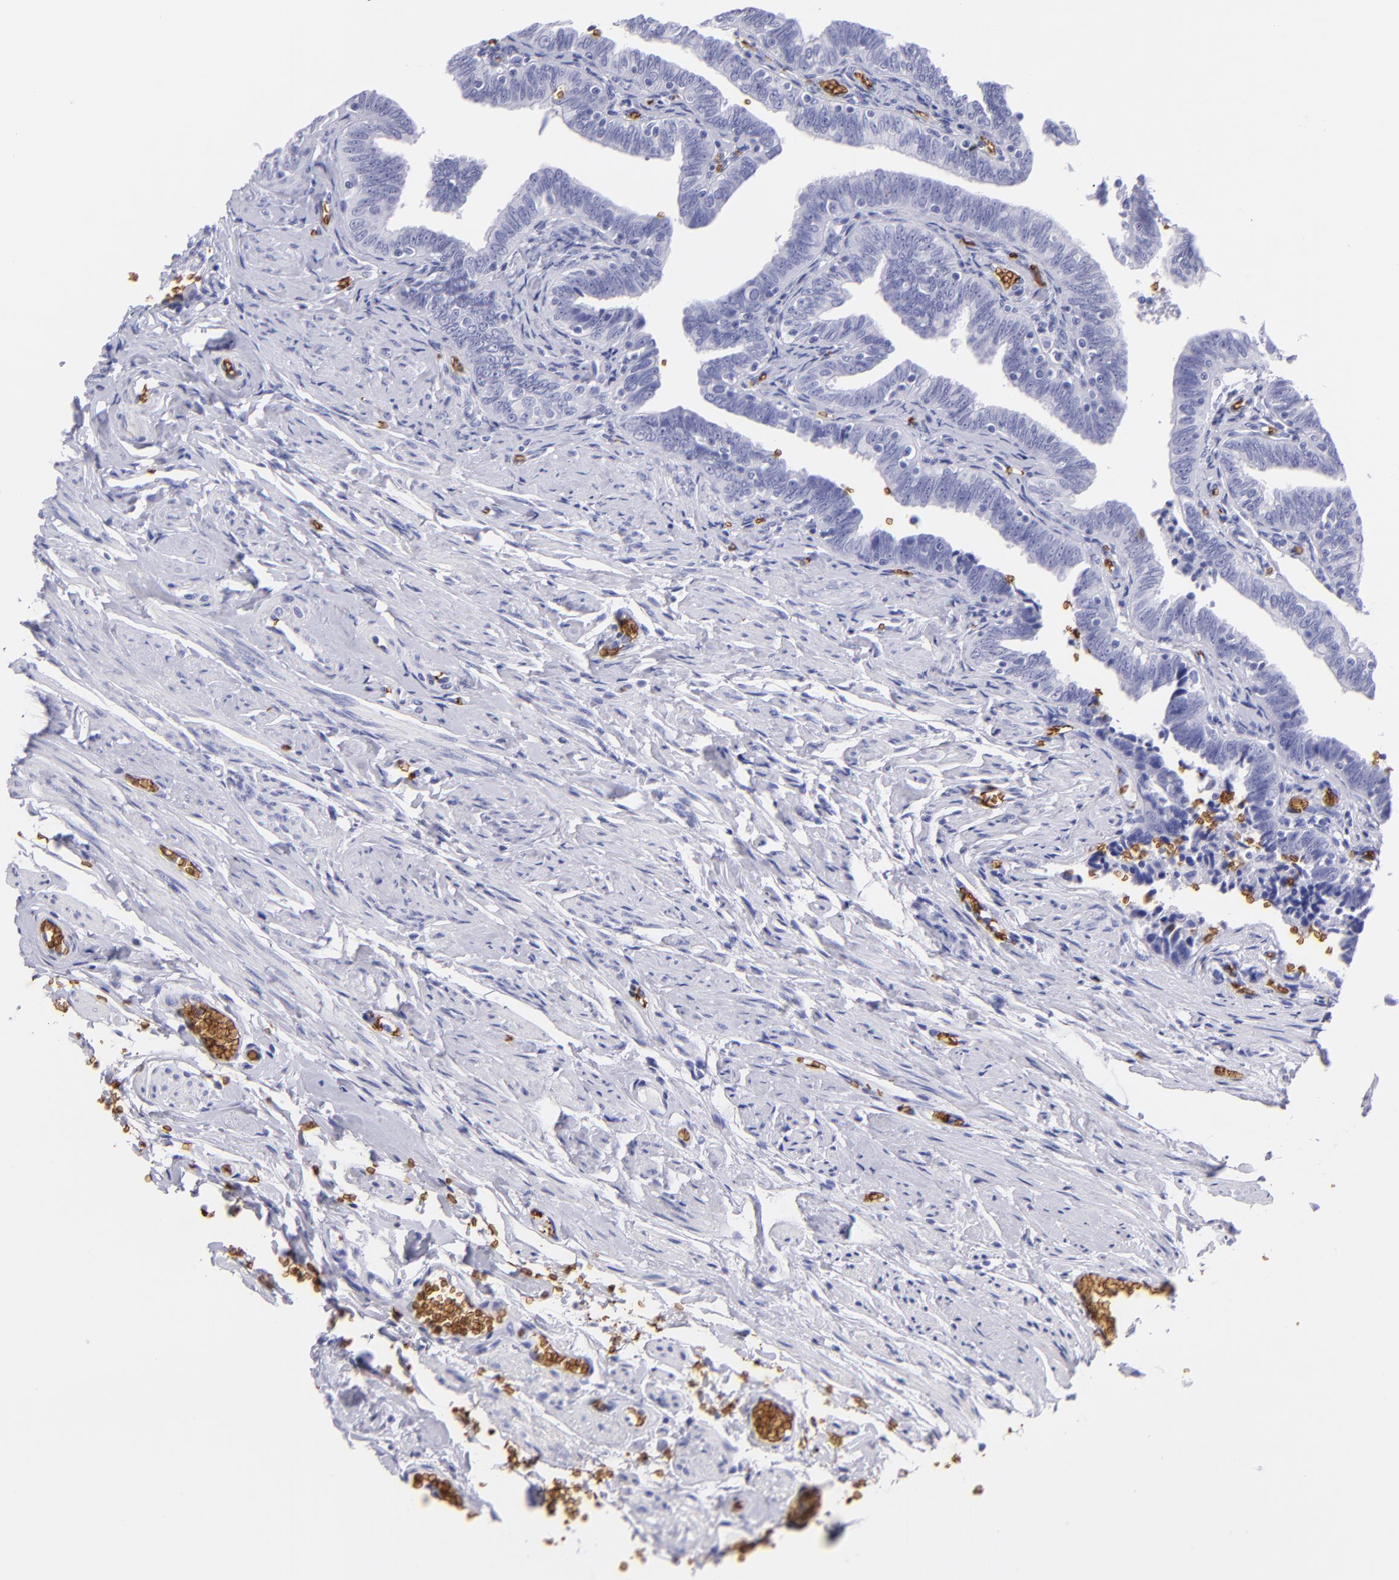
{"staining": {"intensity": "negative", "quantity": "none", "location": "none"}, "tissue": "fallopian tube", "cell_type": "Glandular cells", "image_type": "normal", "snomed": [{"axis": "morphology", "description": "Normal tissue, NOS"}, {"axis": "topography", "description": "Fallopian tube"}, {"axis": "topography", "description": "Ovary"}], "caption": "Immunohistochemistry (IHC) image of normal fallopian tube stained for a protein (brown), which exhibits no positivity in glandular cells. (Brightfield microscopy of DAB IHC at high magnification).", "gene": "GYPA", "patient": {"sex": "female", "age": 69}}